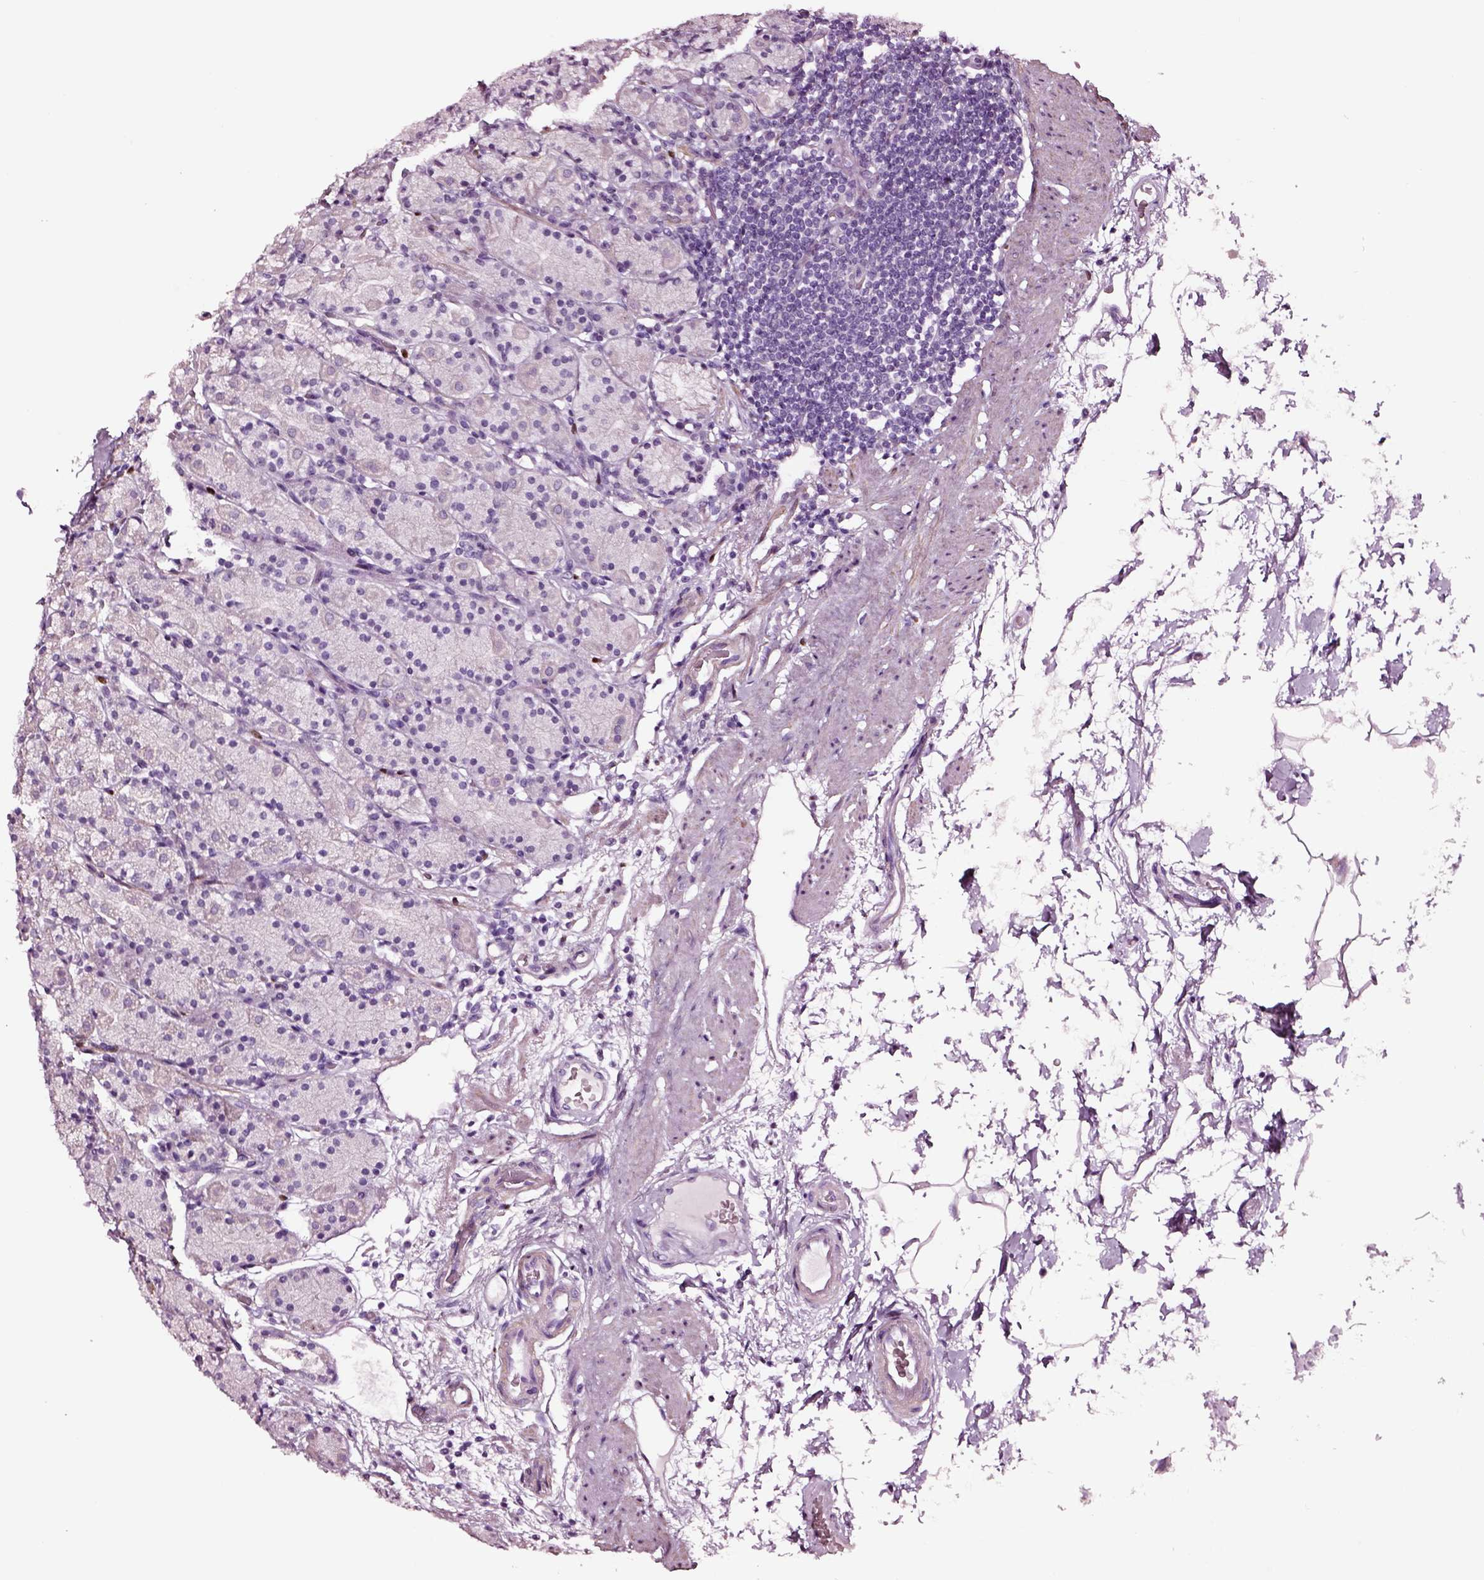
{"staining": {"intensity": "negative", "quantity": "none", "location": "none"}, "tissue": "stomach", "cell_type": "Glandular cells", "image_type": "normal", "snomed": [{"axis": "morphology", "description": "Normal tissue, NOS"}, {"axis": "topography", "description": "Stomach, upper"}, {"axis": "topography", "description": "Stomach"}], "caption": "Immunohistochemical staining of normal human stomach displays no significant expression in glandular cells.", "gene": "SOX10", "patient": {"sex": "male", "age": 62}}